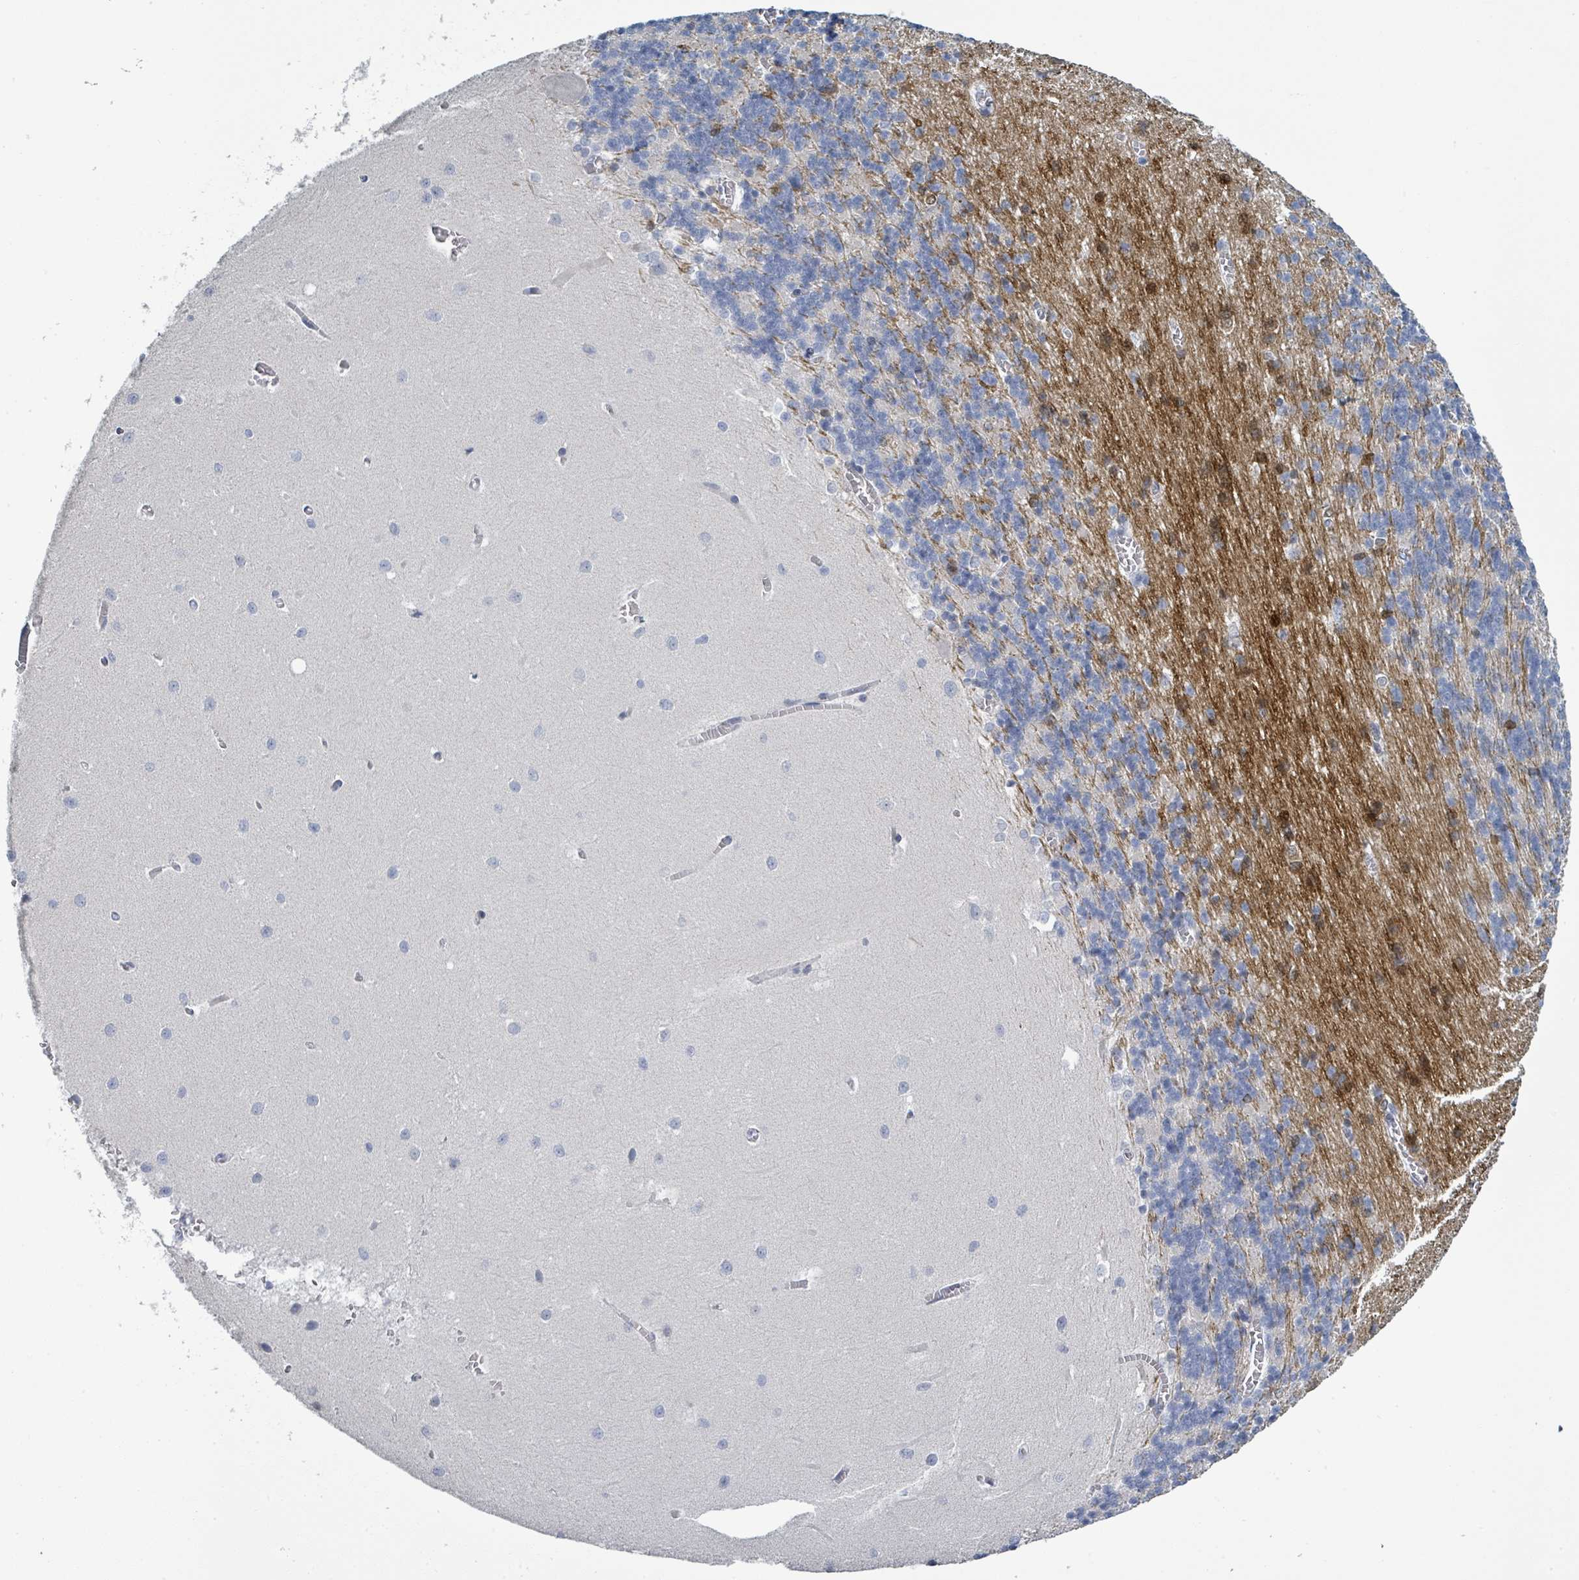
{"staining": {"intensity": "negative", "quantity": "none", "location": "none"}, "tissue": "cerebellum", "cell_type": "Cells in granular layer", "image_type": "normal", "snomed": [{"axis": "morphology", "description": "Normal tissue, NOS"}, {"axis": "topography", "description": "Cerebellum"}], "caption": "High magnification brightfield microscopy of unremarkable cerebellum stained with DAB (3,3'-diaminobenzidine) (brown) and counterstained with hematoxylin (blue): cells in granular layer show no significant expression.", "gene": "RAB33B", "patient": {"sex": "male", "age": 37}}